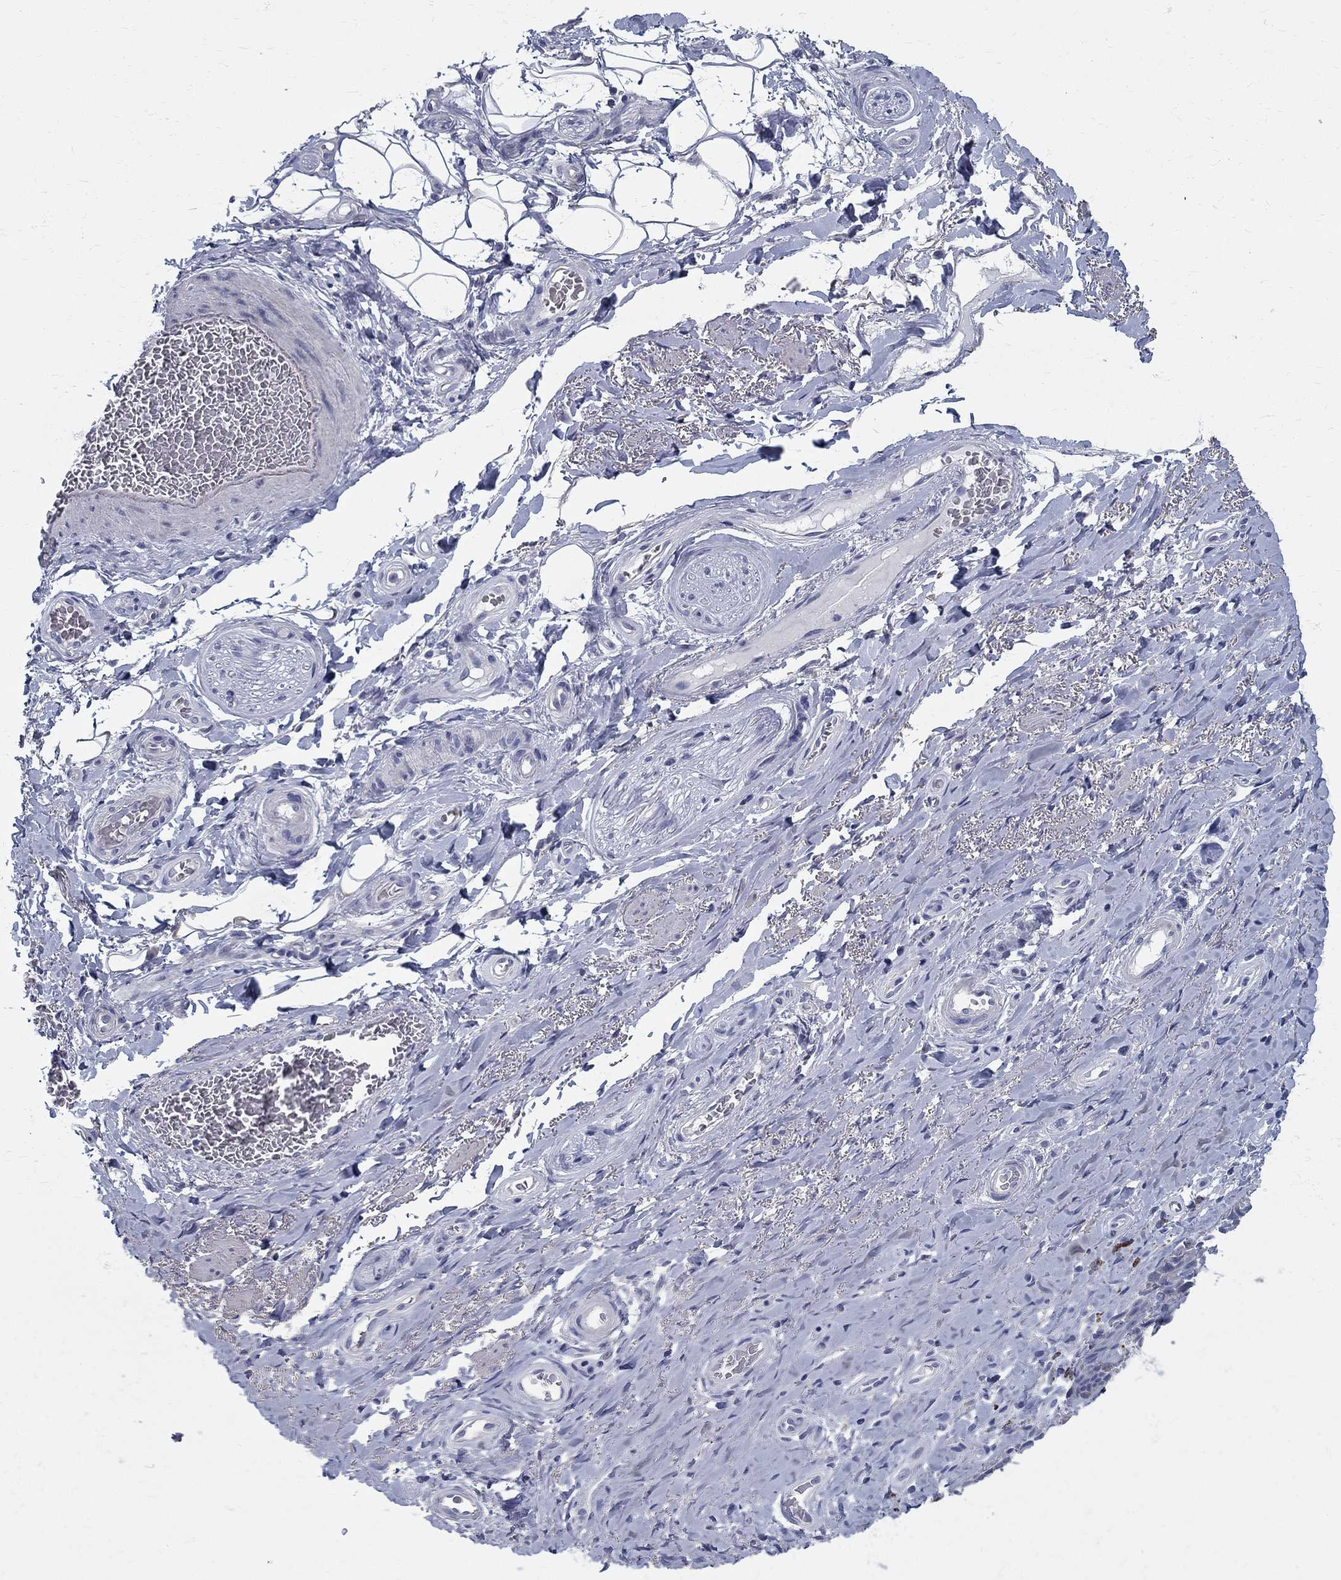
{"staining": {"intensity": "negative", "quantity": "none", "location": "none"}, "tissue": "adipose tissue", "cell_type": "Adipocytes", "image_type": "normal", "snomed": [{"axis": "morphology", "description": "Normal tissue, NOS"}, {"axis": "topography", "description": "Anal"}, {"axis": "topography", "description": "Peripheral nerve tissue"}], "caption": "An immunohistochemistry histopathology image of unremarkable adipose tissue is shown. There is no staining in adipocytes of adipose tissue. (Brightfield microscopy of DAB (3,3'-diaminobenzidine) immunohistochemistry at high magnification).", "gene": "TGM4", "patient": {"sex": "male", "age": 53}}